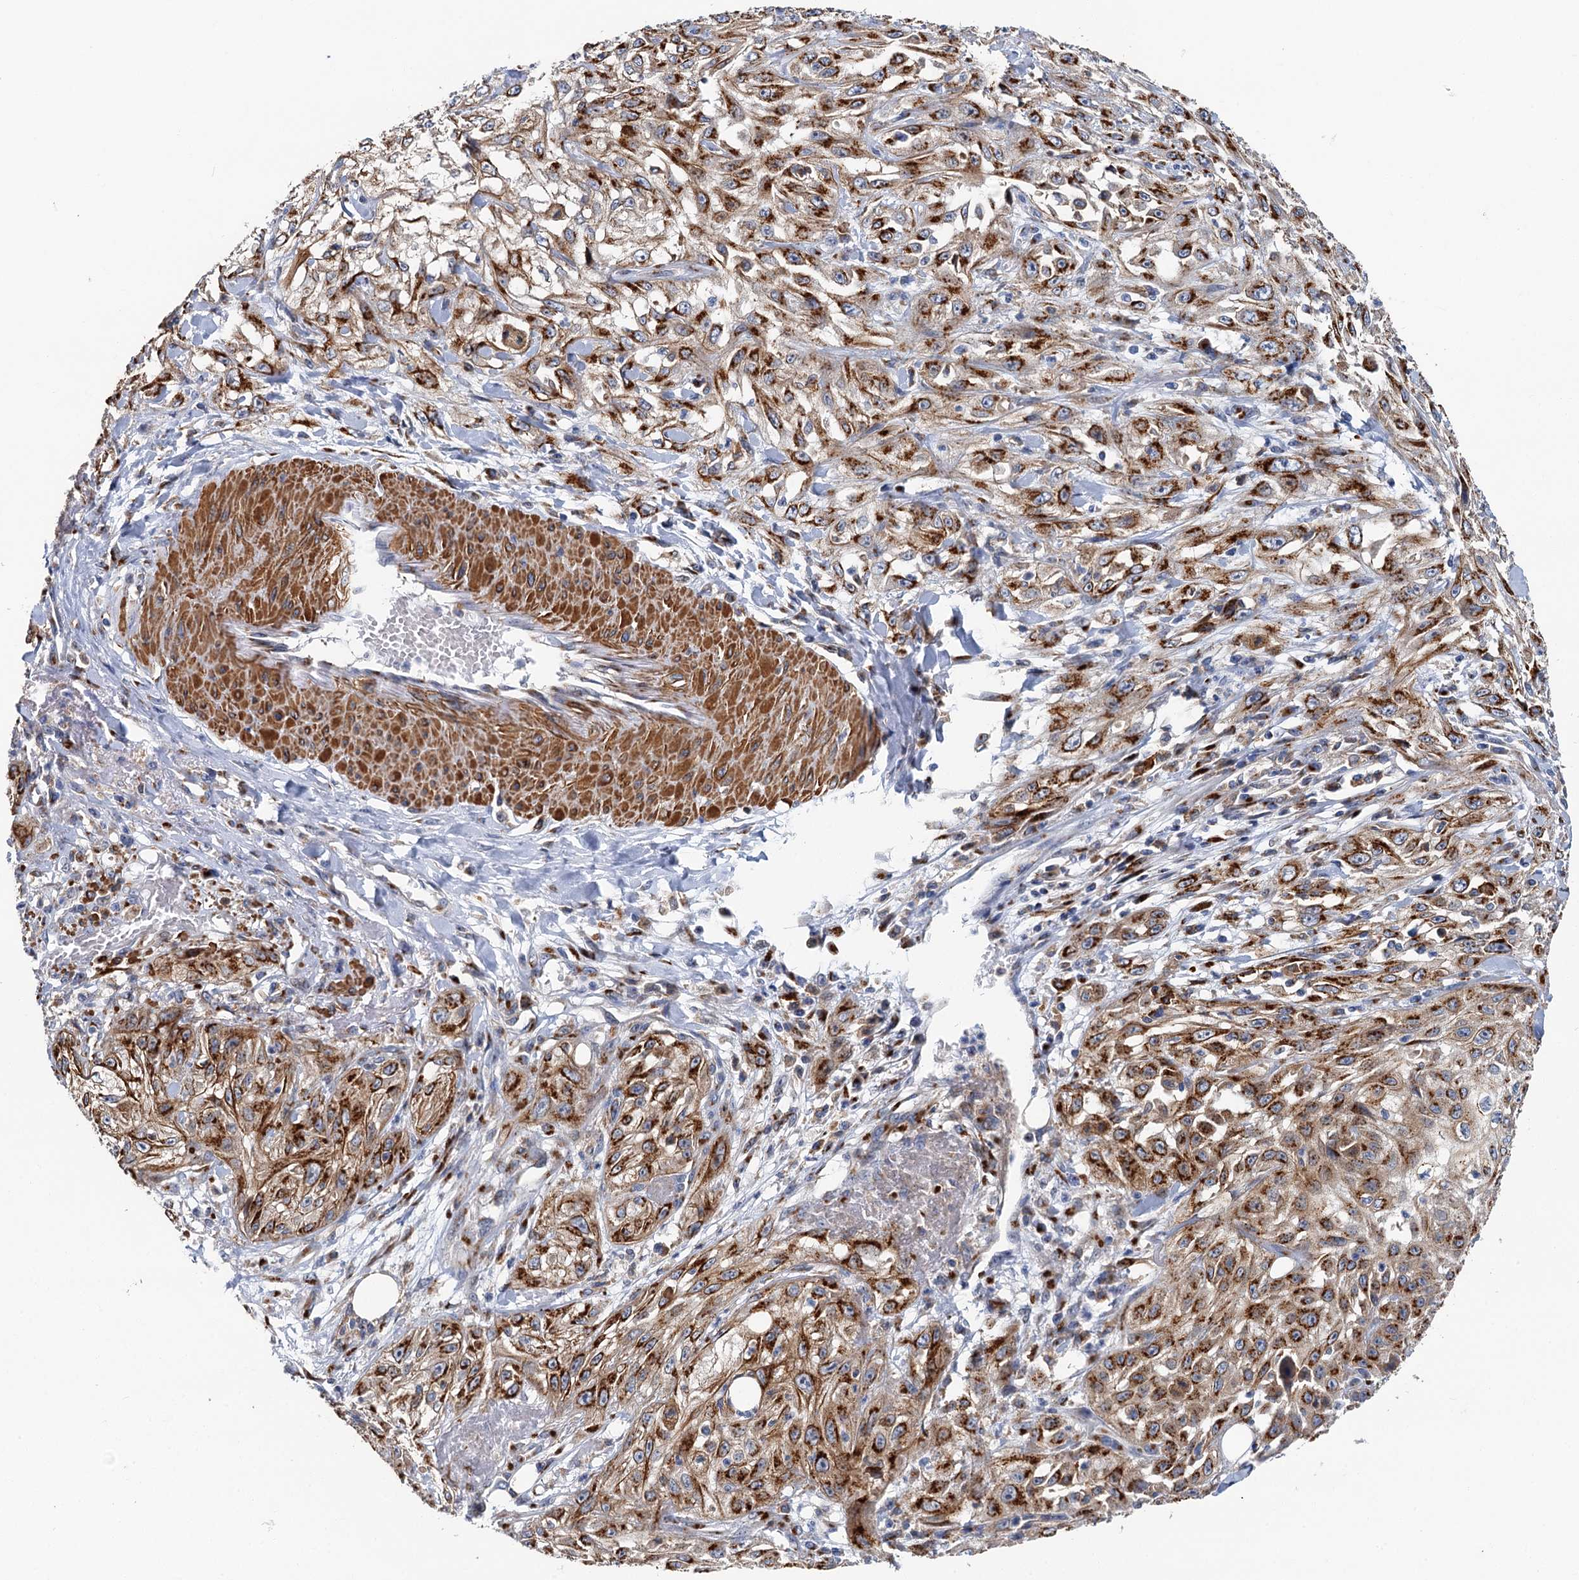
{"staining": {"intensity": "strong", "quantity": ">75%", "location": "cytoplasmic/membranous"}, "tissue": "skin cancer", "cell_type": "Tumor cells", "image_type": "cancer", "snomed": [{"axis": "morphology", "description": "Squamous cell carcinoma, NOS"}, {"axis": "morphology", "description": "Squamous cell carcinoma, metastatic, NOS"}, {"axis": "topography", "description": "Skin"}, {"axis": "topography", "description": "Lymph node"}], "caption": "Skin cancer stained with DAB immunohistochemistry (IHC) displays high levels of strong cytoplasmic/membranous positivity in approximately >75% of tumor cells. The staining is performed using DAB brown chromogen to label protein expression. The nuclei are counter-stained blue using hematoxylin.", "gene": "BET1L", "patient": {"sex": "male", "age": 75}}